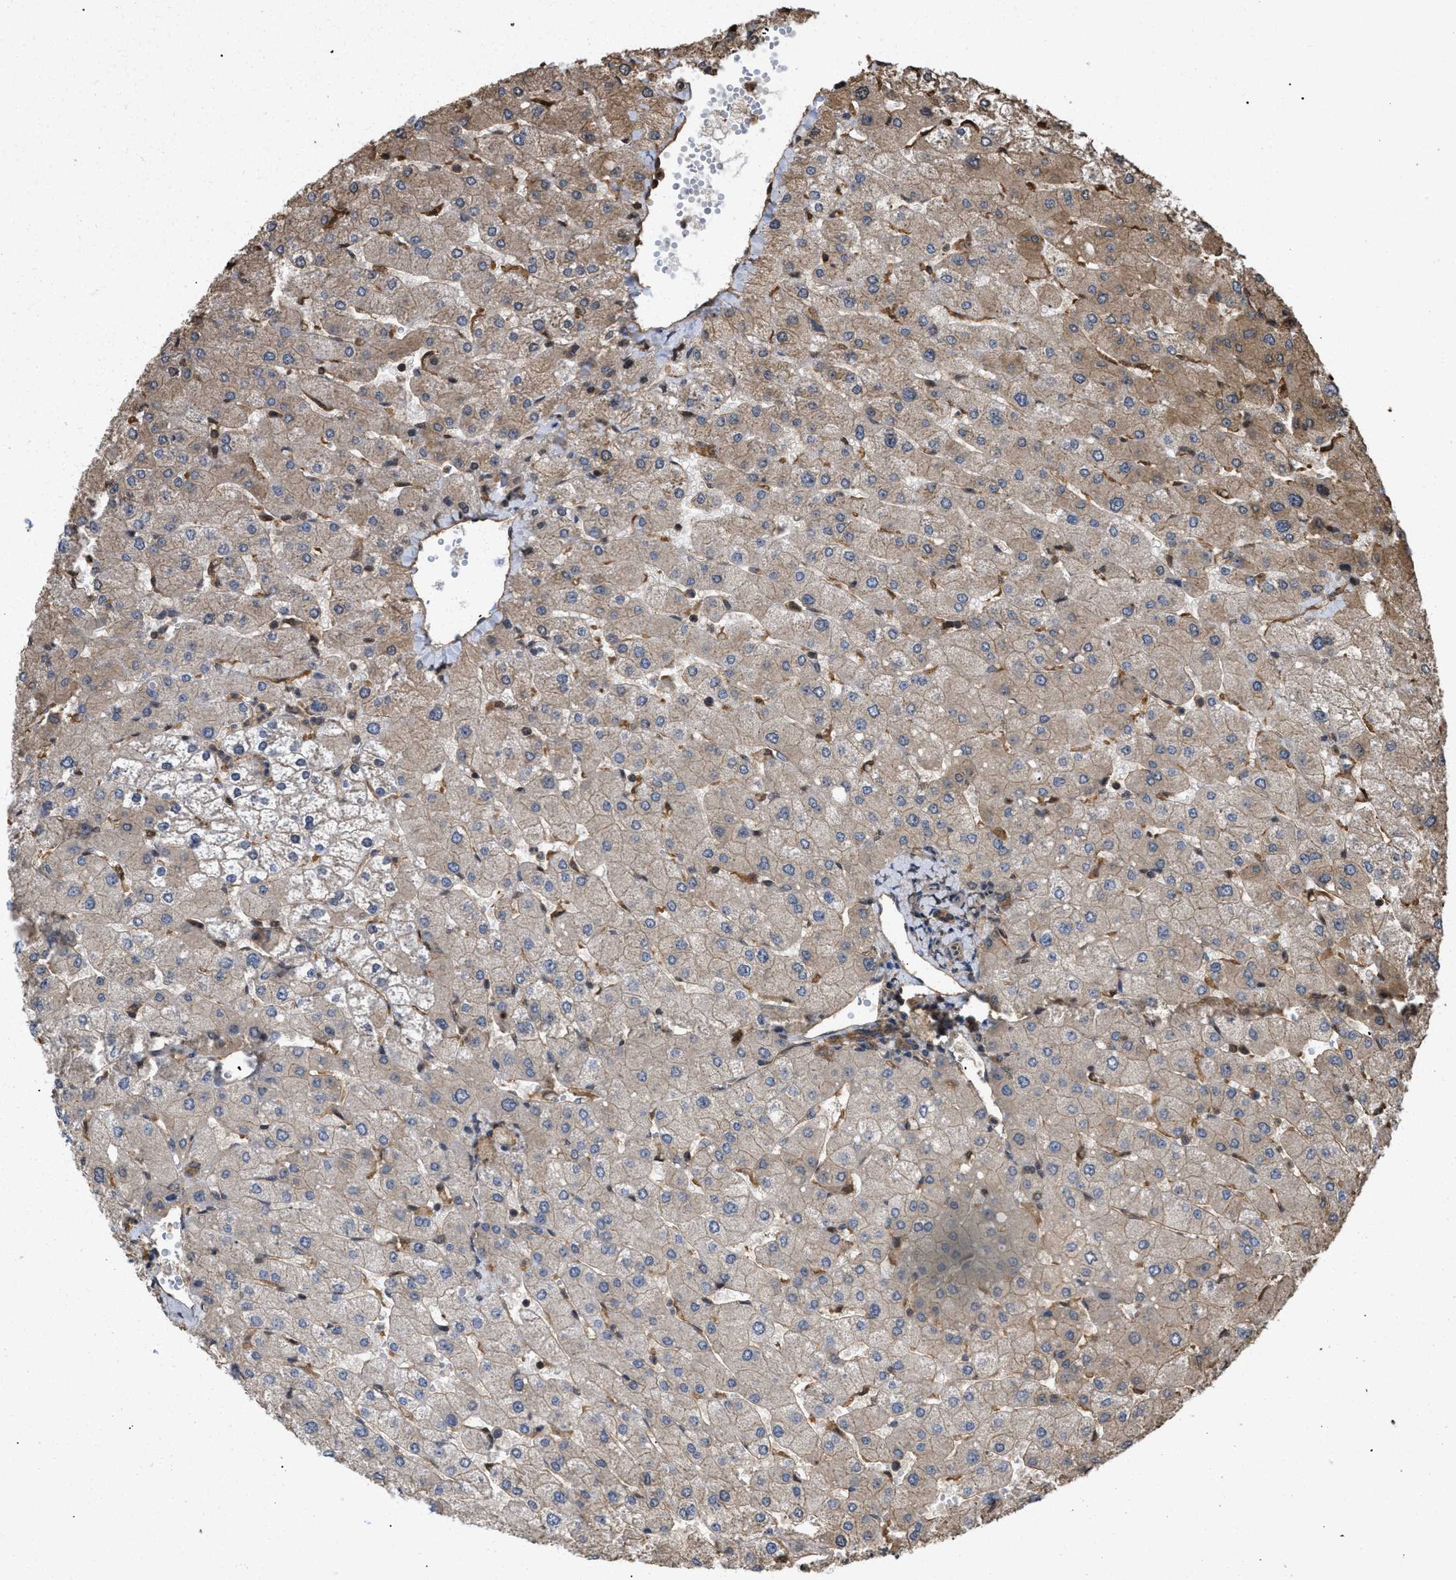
{"staining": {"intensity": "moderate", "quantity": ">75%", "location": "cytoplasmic/membranous"}, "tissue": "liver", "cell_type": "Cholangiocytes", "image_type": "normal", "snomed": [{"axis": "morphology", "description": "Normal tissue, NOS"}, {"axis": "topography", "description": "Liver"}], "caption": "Liver stained for a protein (brown) reveals moderate cytoplasmic/membranous positive expression in about >75% of cholangiocytes.", "gene": "CALM1", "patient": {"sex": "male", "age": 55}}